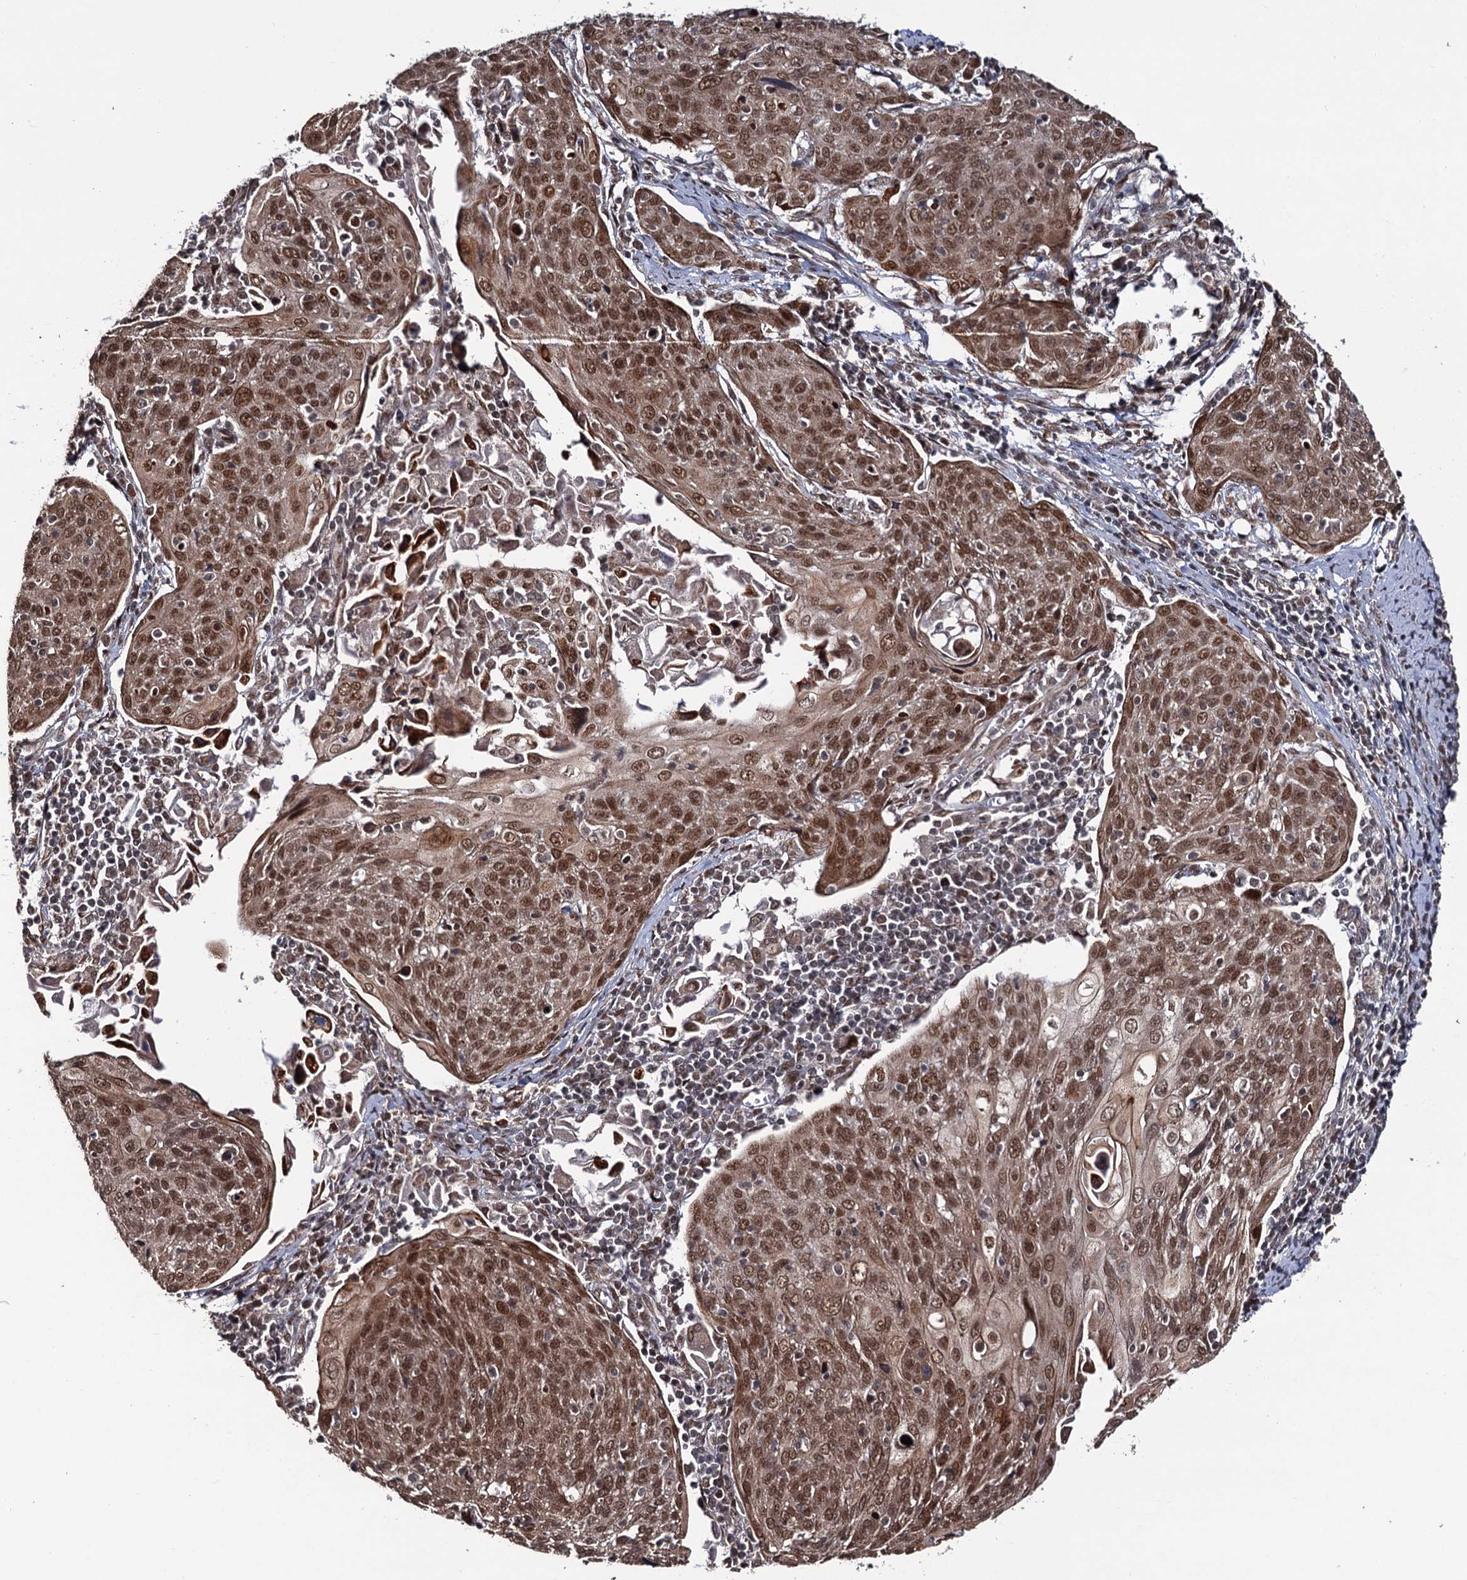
{"staining": {"intensity": "moderate", "quantity": ">75%", "location": "cytoplasmic/membranous,nuclear"}, "tissue": "cervical cancer", "cell_type": "Tumor cells", "image_type": "cancer", "snomed": [{"axis": "morphology", "description": "Squamous cell carcinoma, NOS"}, {"axis": "topography", "description": "Cervix"}], "caption": "A brown stain labels moderate cytoplasmic/membranous and nuclear expression of a protein in human cervical cancer (squamous cell carcinoma) tumor cells. The protein of interest is stained brown, and the nuclei are stained in blue (DAB IHC with brightfield microscopy, high magnification).", "gene": "LRRC63", "patient": {"sex": "female", "age": 67}}